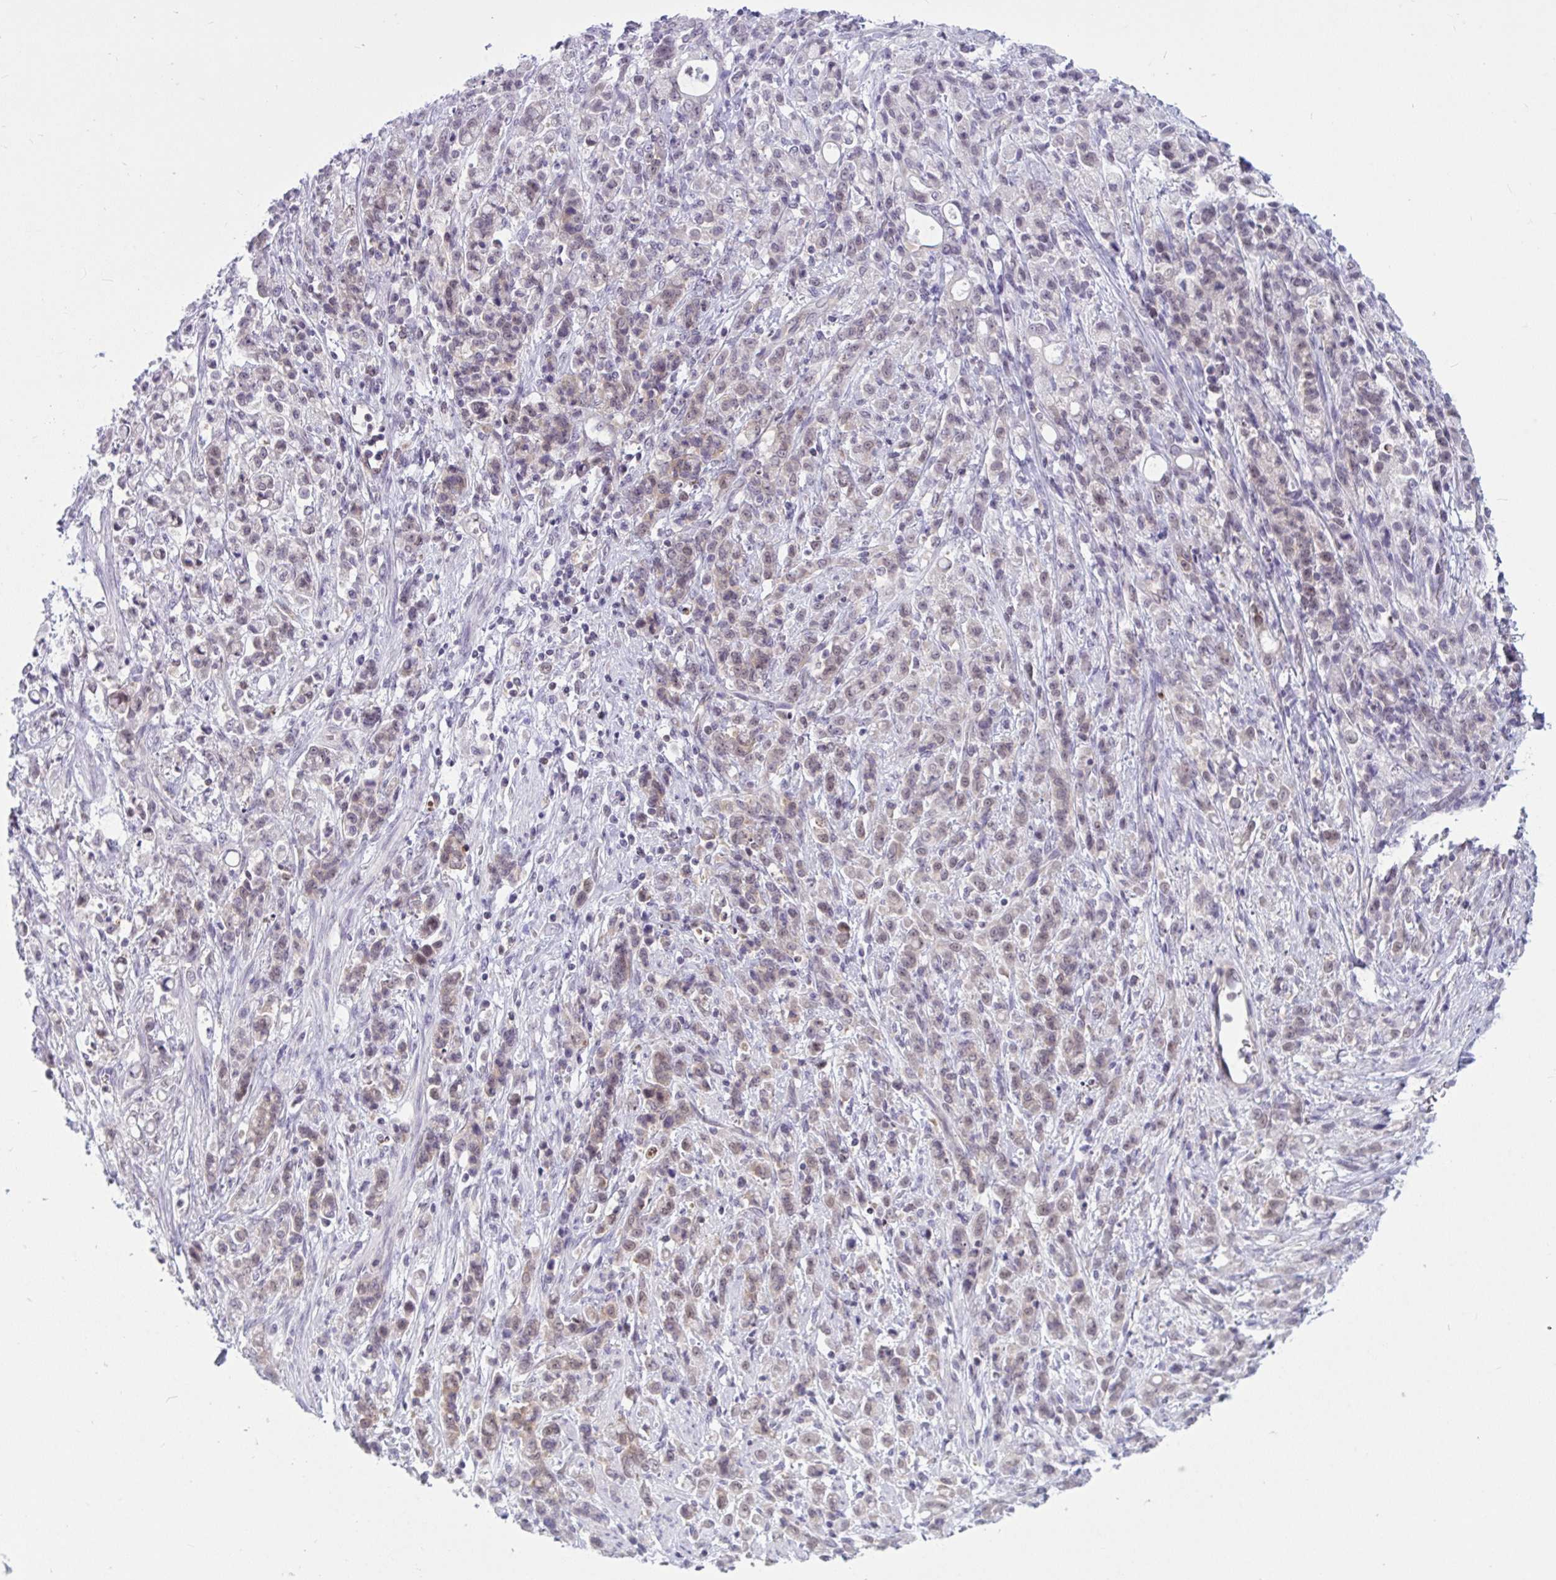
{"staining": {"intensity": "weak", "quantity": "25%-75%", "location": "nuclear"}, "tissue": "stomach cancer", "cell_type": "Tumor cells", "image_type": "cancer", "snomed": [{"axis": "morphology", "description": "Adenocarcinoma, NOS"}, {"axis": "topography", "description": "Stomach"}], "caption": "Brown immunohistochemical staining in stomach adenocarcinoma exhibits weak nuclear staining in approximately 25%-75% of tumor cells.", "gene": "TSN", "patient": {"sex": "female", "age": 60}}